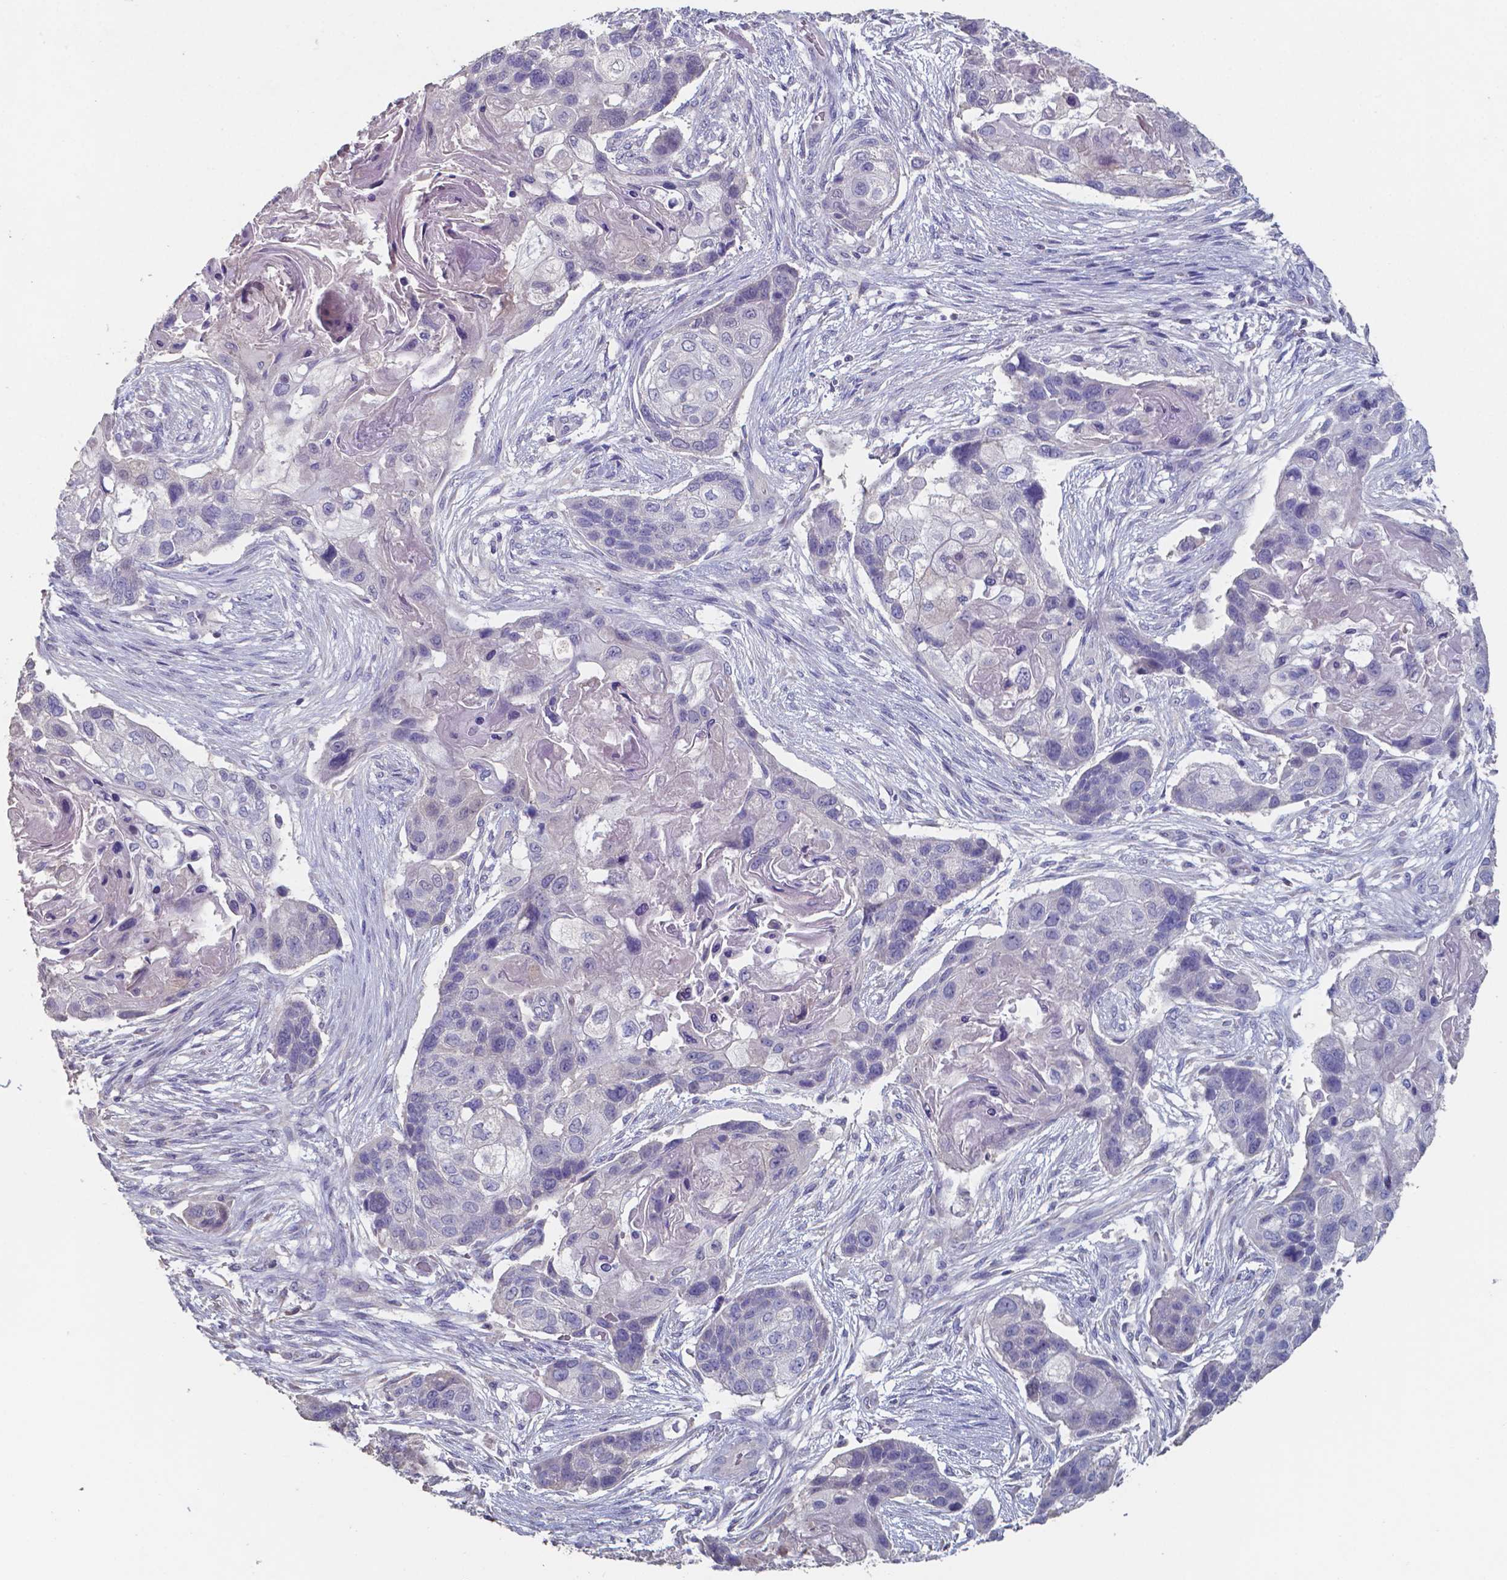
{"staining": {"intensity": "negative", "quantity": "none", "location": "none"}, "tissue": "lung cancer", "cell_type": "Tumor cells", "image_type": "cancer", "snomed": [{"axis": "morphology", "description": "Squamous cell carcinoma, NOS"}, {"axis": "topography", "description": "Lung"}], "caption": "Human squamous cell carcinoma (lung) stained for a protein using IHC reveals no positivity in tumor cells.", "gene": "FOXJ1", "patient": {"sex": "male", "age": 69}}